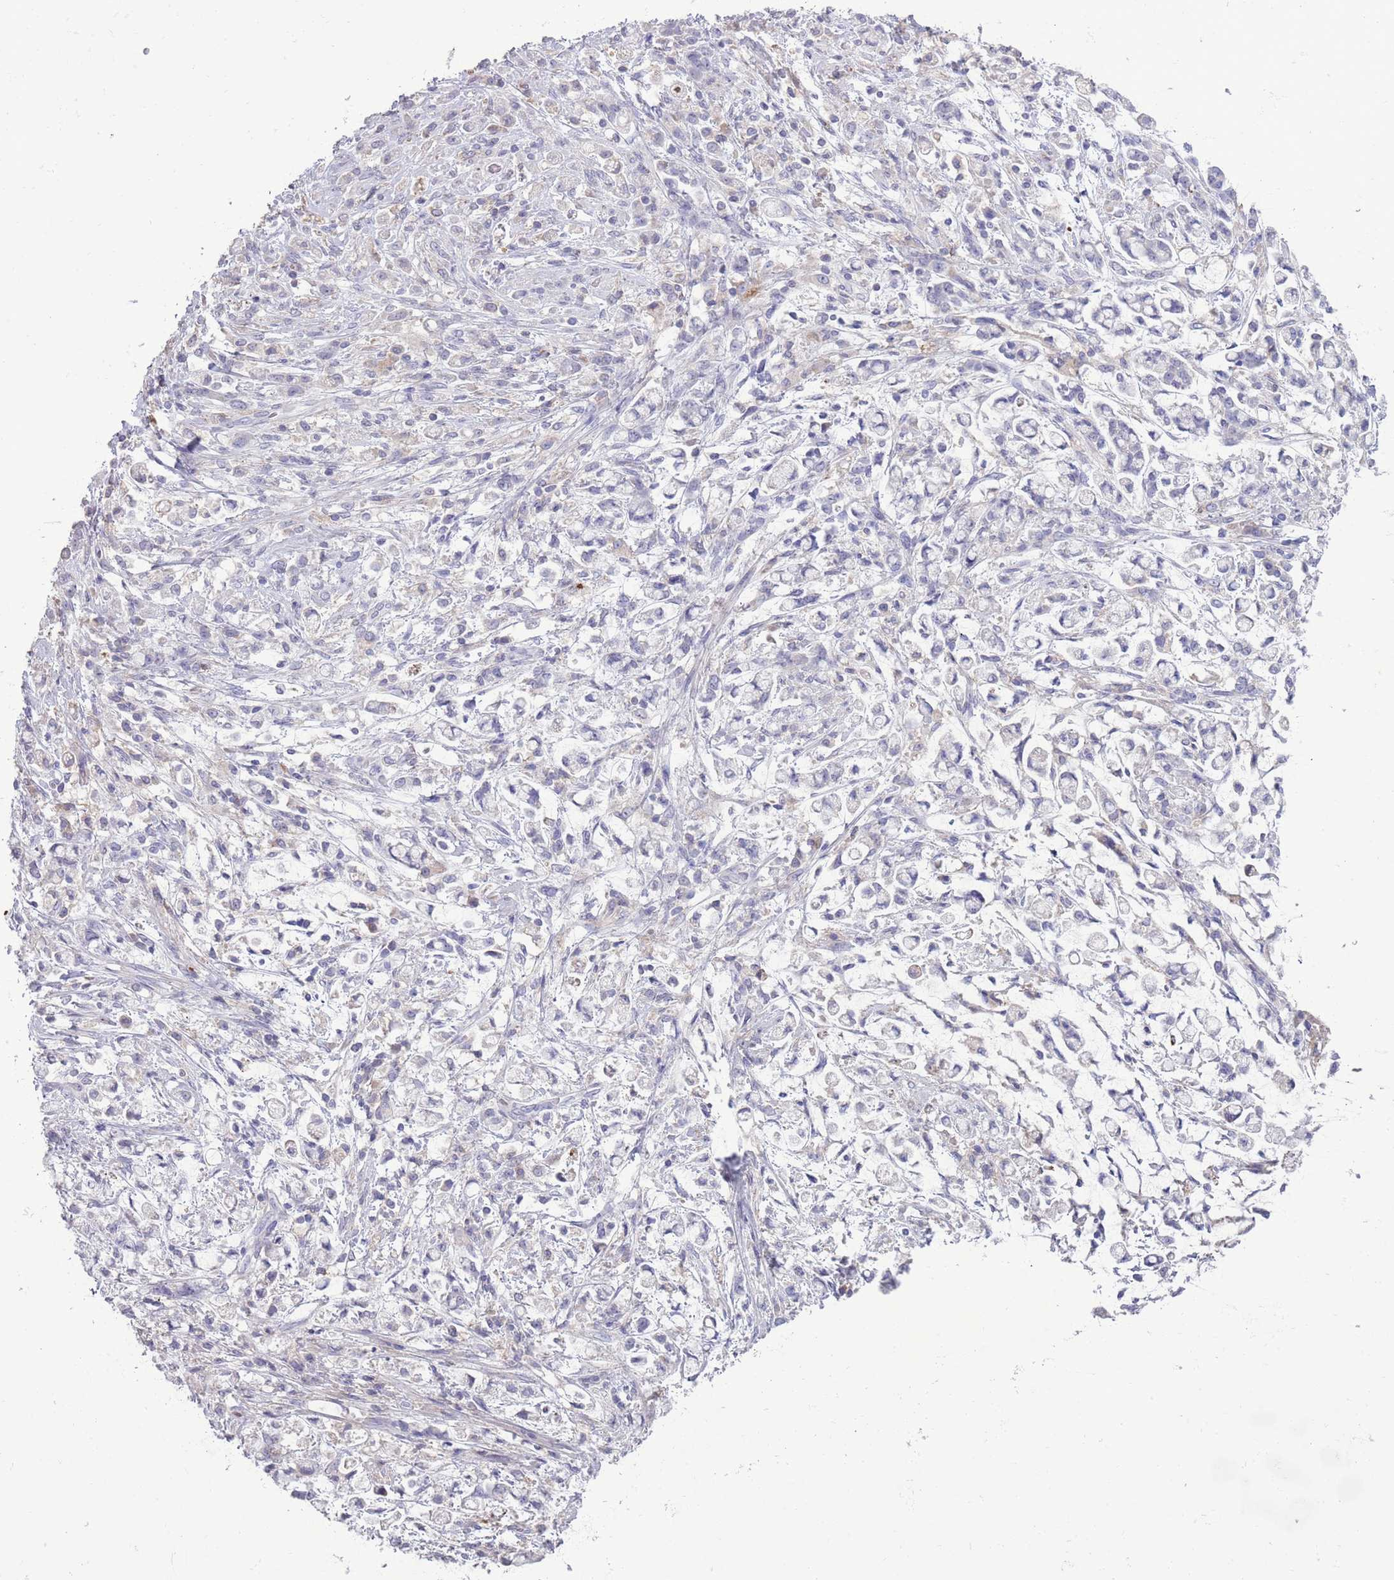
{"staining": {"intensity": "negative", "quantity": "none", "location": "none"}, "tissue": "stomach cancer", "cell_type": "Tumor cells", "image_type": "cancer", "snomed": [{"axis": "morphology", "description": "Adenocarcinoma, NOS"}, {"axis": "topography", "description": "Stomach"}], "caption": "Immunohistochemistry (IHC) photomicrograph of neoplastic tissue: stomach cancer stained with DAB (3,3'-diaminobenzidine) demonstrates no significant protein staining in tumor cells. (DAB (3,3'-diaminobenzidine) IHC, high magnification).", "gene": "ACSBG1", "patient": {"sex": "female", "age": 60}}